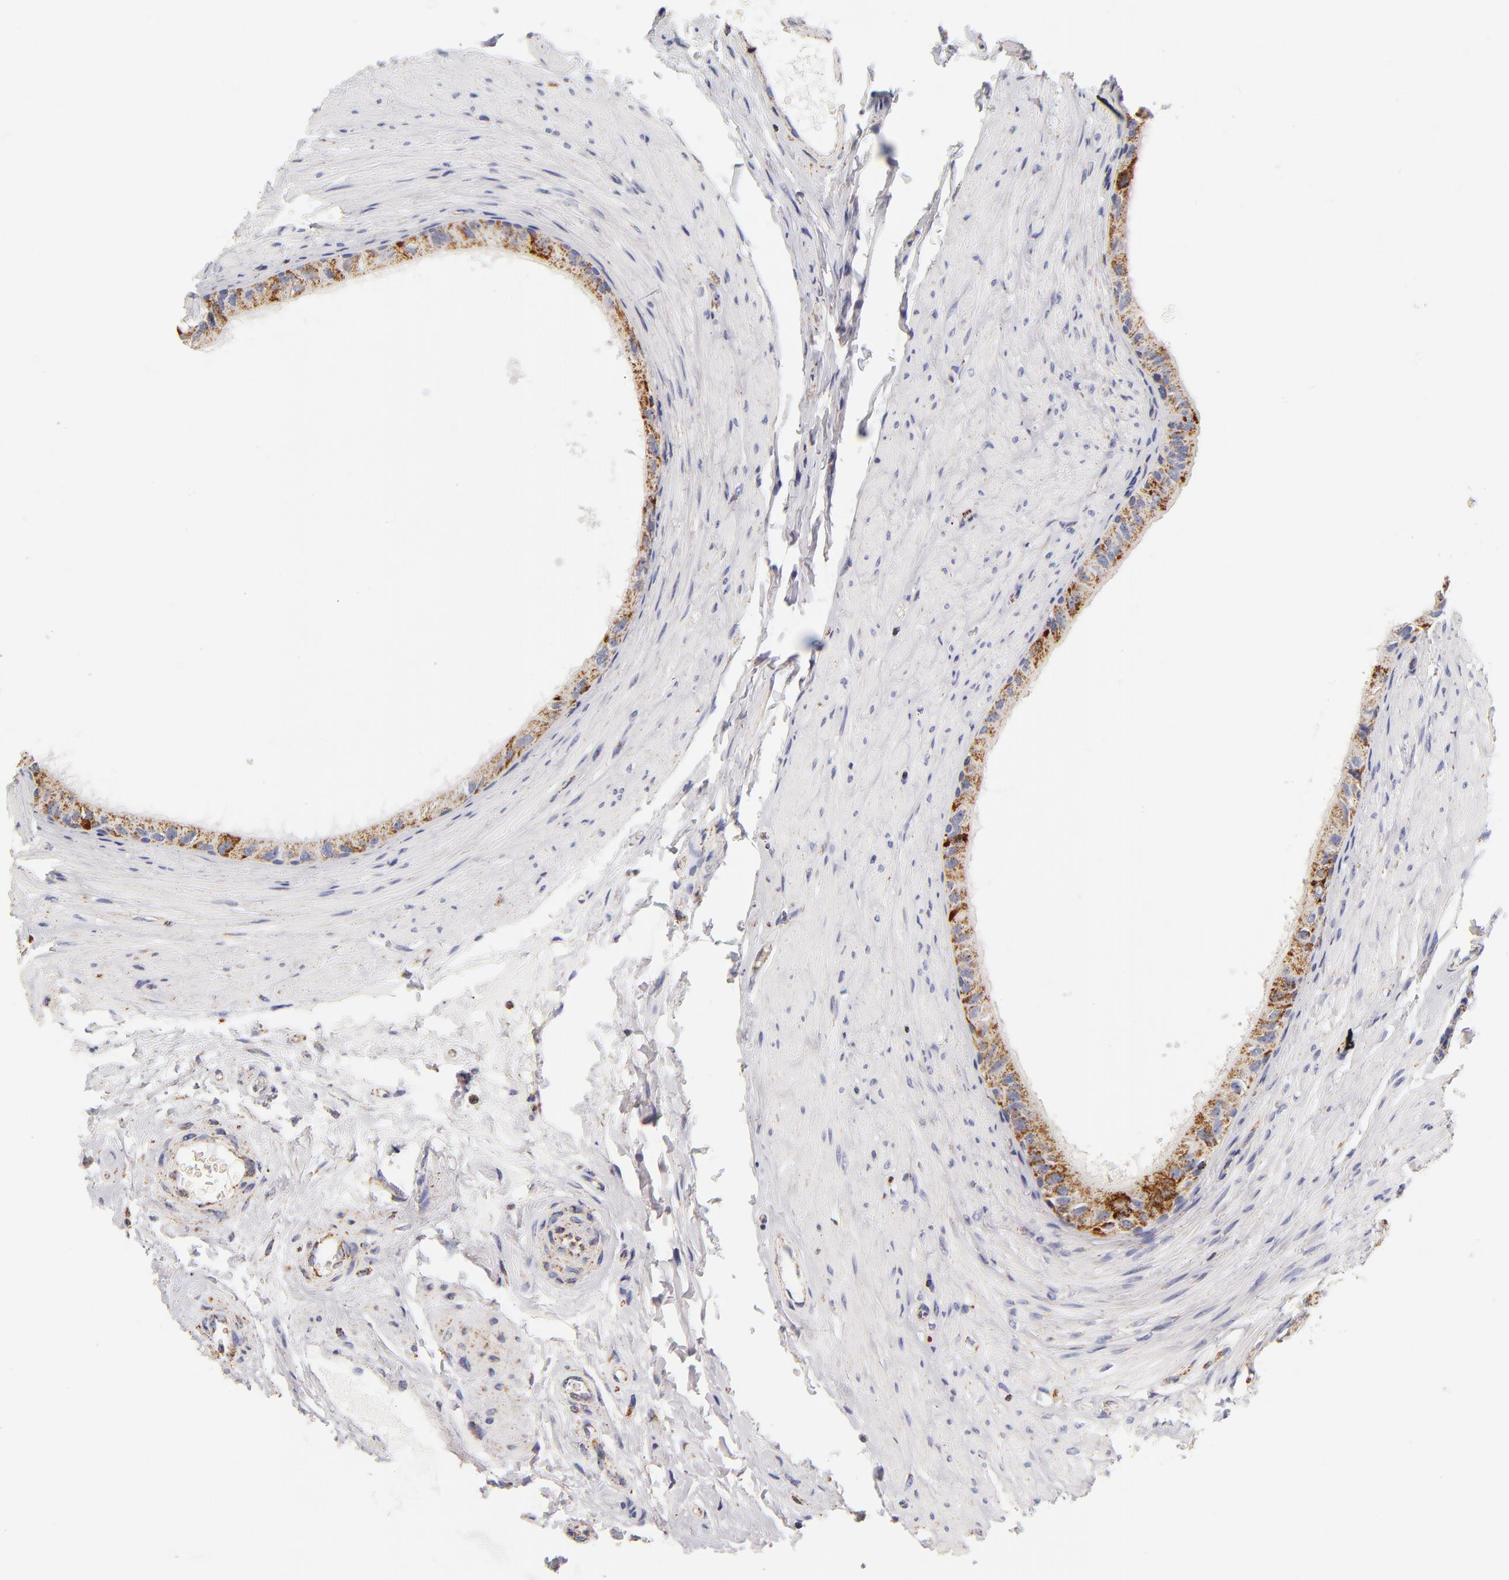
{"staining": {"intensity": "moderate", "quantity": ">75%", "location": "cytoplasmic/membranous"}, "tissue": "epididymis", "cell_type": "Glandular cells", "image_type": "normal", "snomed": [{"axis": "morphology", "description": "Normal tissue, NOS"}, {"axis": "topography", "description": "Epididymis"}], "caption": "Immunohistochemistry (DAB (3,3'-diaminobenzidine)) staining of normal epididymis reveals moderate cytoplasmic/membranous protein positivity in approximately >75% of glandular cells.", "gene": "ECHS1", "patient": {"sex": "male", "age": 68}}